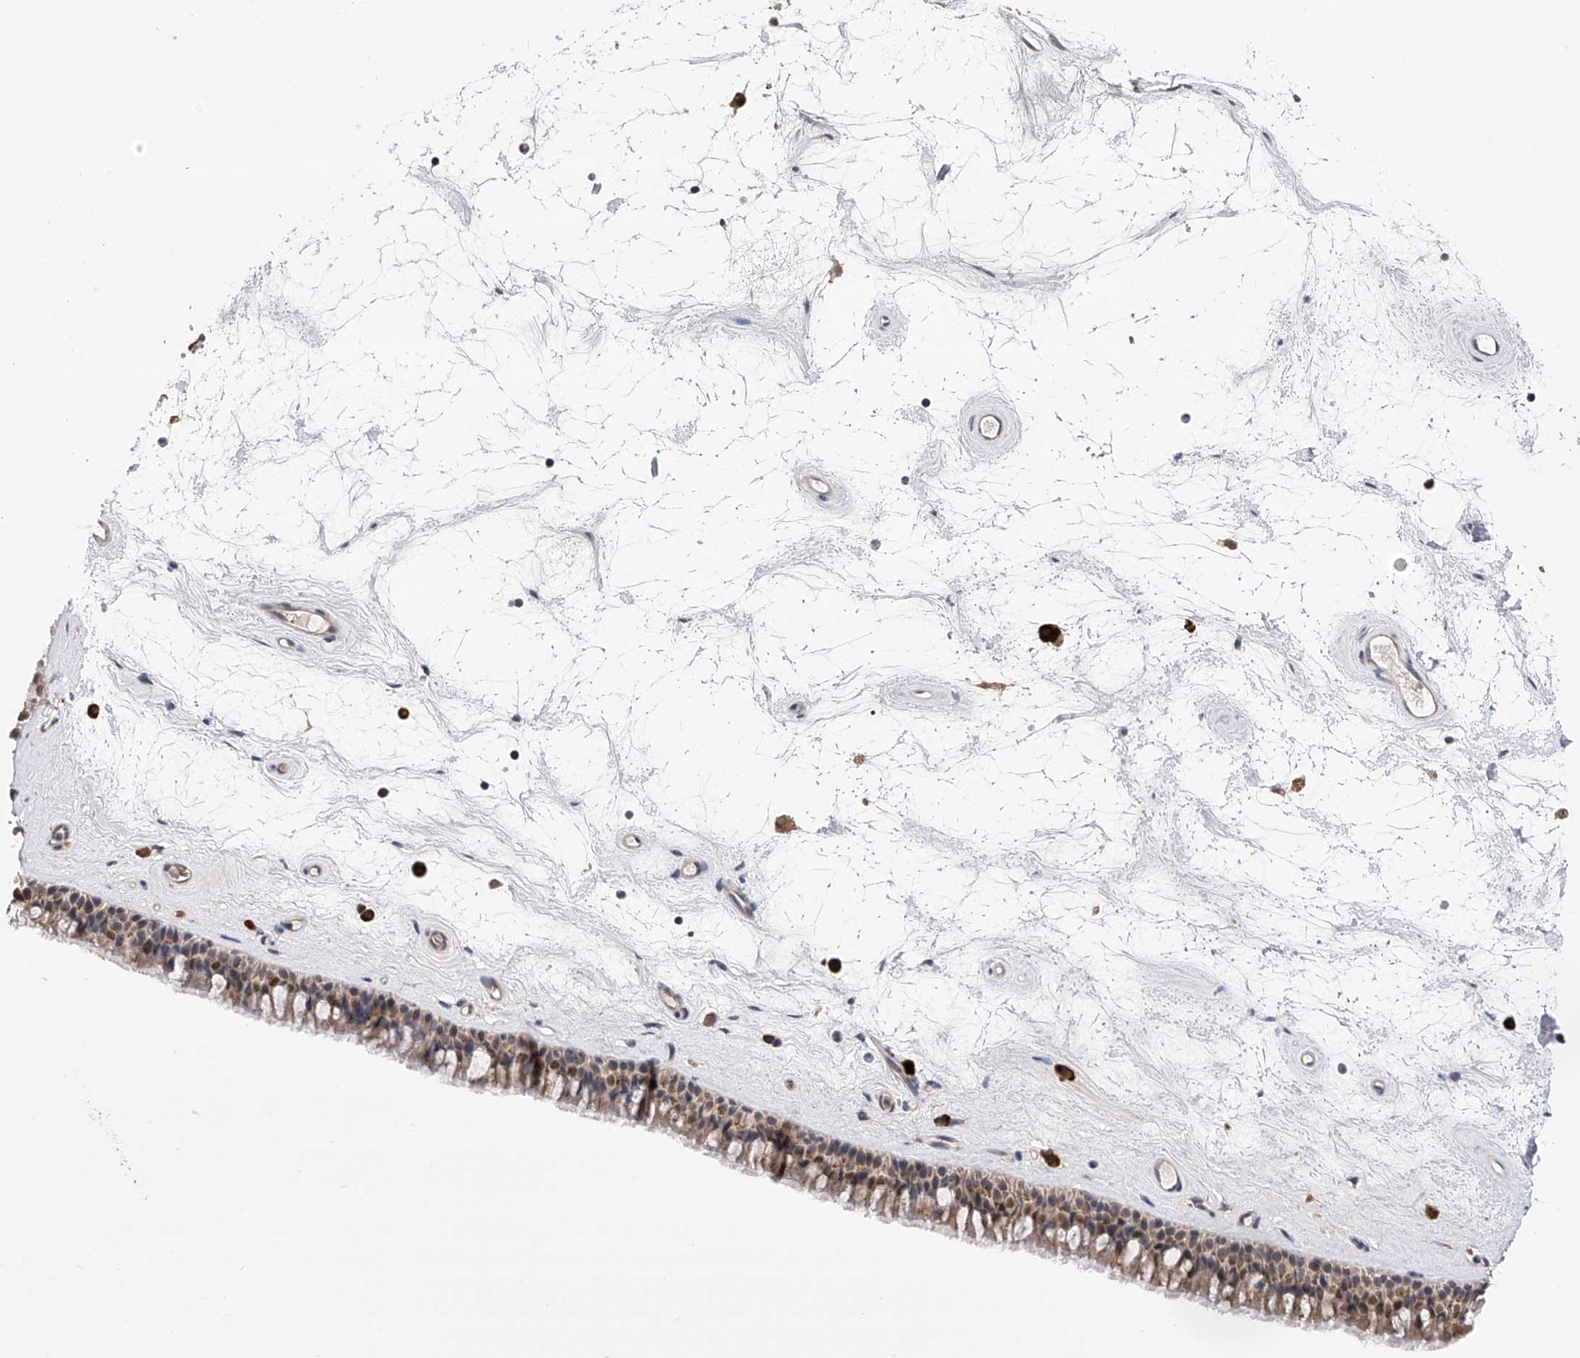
{"staining": {"intensity": "moderate", "quantity": ">75%", "location": "cytoplasmic/membranous,nuclear"}, "tissue": "nasopharynx", "cell_type": "Respiratory epithelial cells", "image_type": "normal", "snomed": [{"axis": "morphology", "description": "Normal tissue, NOS"}, {"axis": "topography", "description": "Nasopharynx"}], "caption": "Brown immunohistochemical staining in unremarkable nasopharynx demonstrates moderate cytoplasmic/membranous,nuclear positivity in about >75% of respiratory epithelial cells.", "gene": "SPOCK1", "patient": {"sex": "male", "age": 64}}